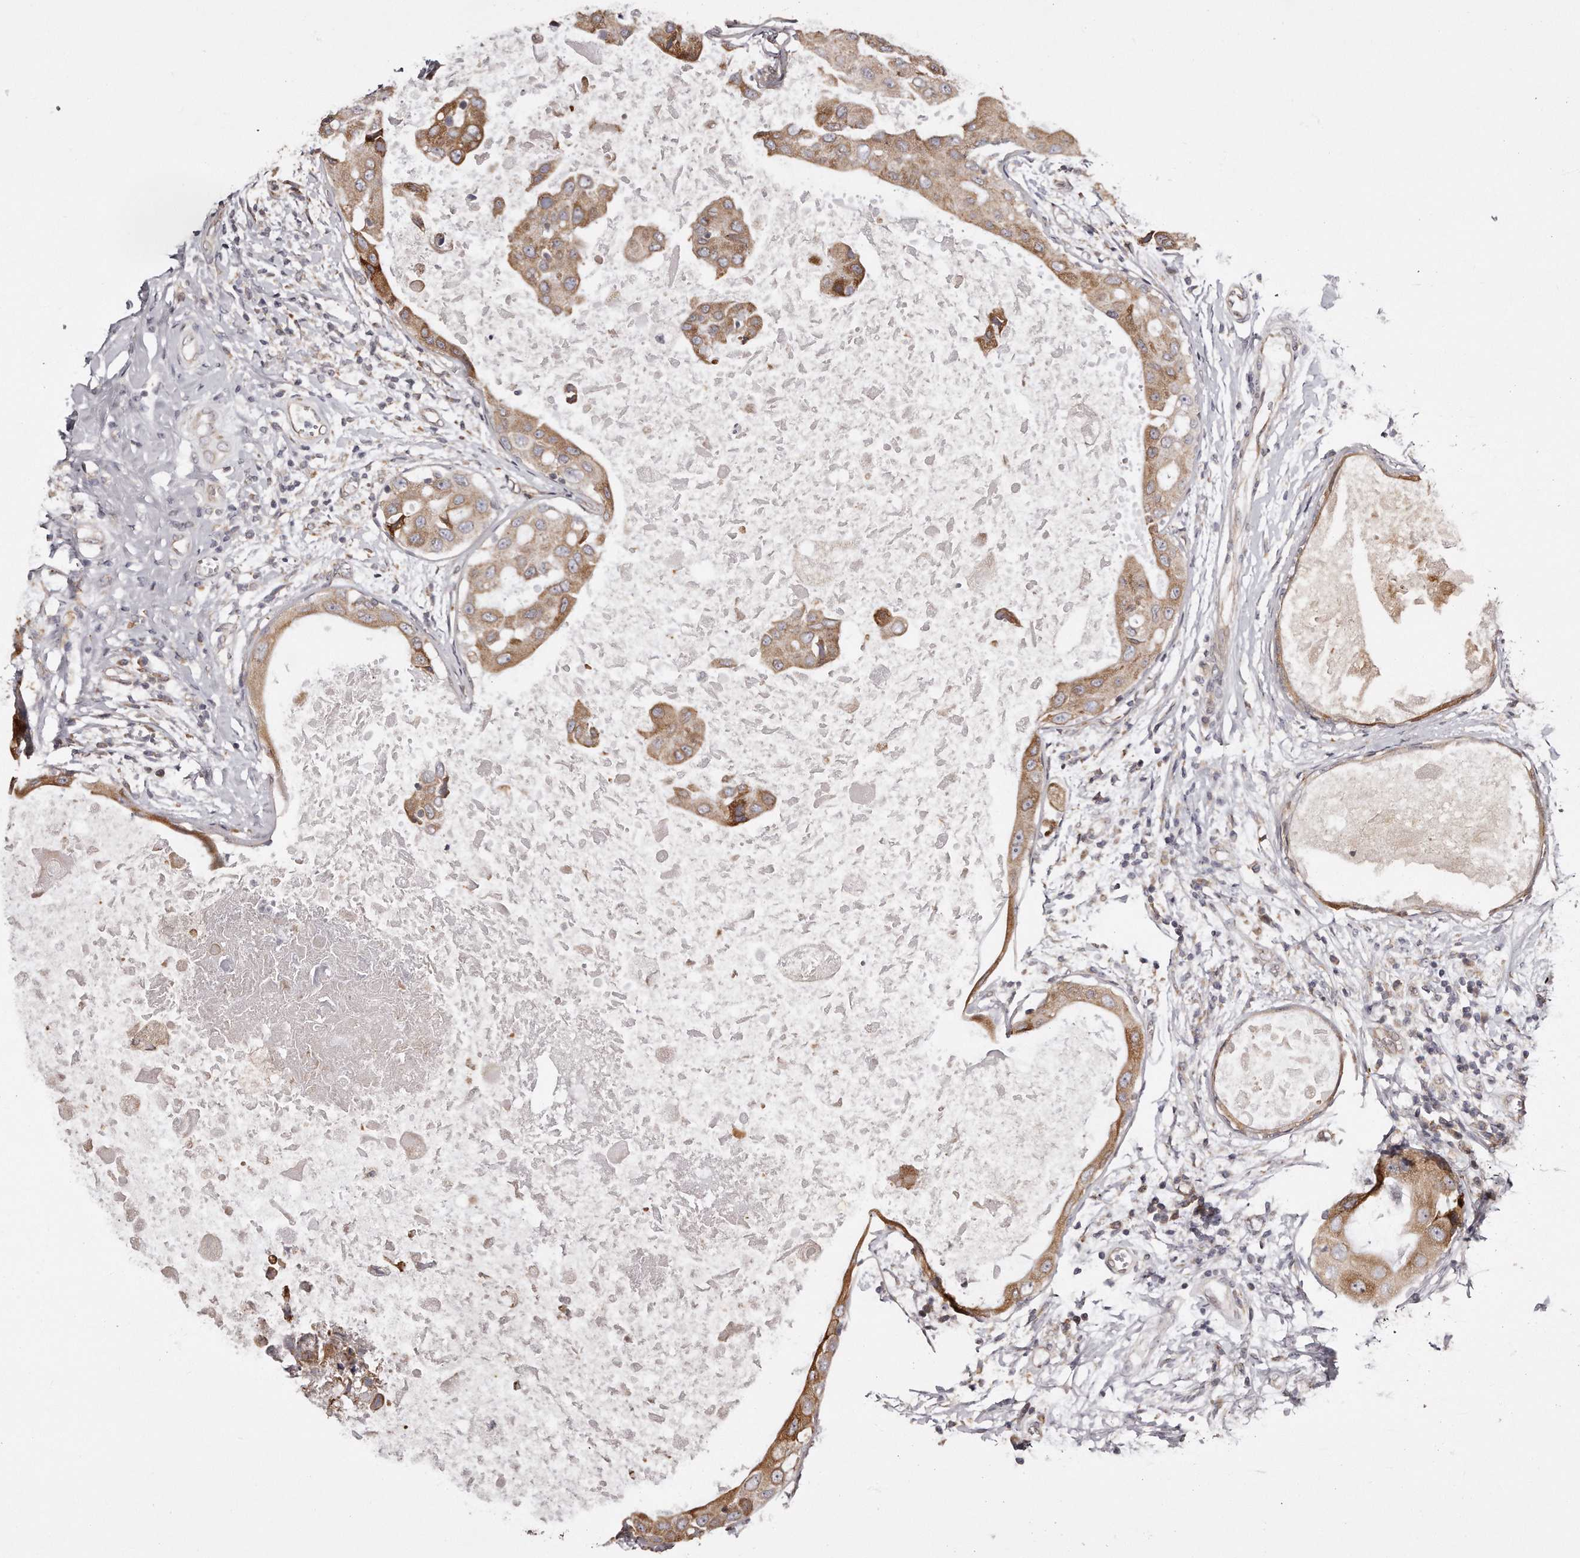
{"staining": {"intensity": "moderate", "quantity": ">75%", "location": "cytoplasmic/membranous"}, "tissue": "breast cancer", "cell_type": "Tumor cells", "image_type": "cancer", "snomed": [{"axis": "morphology", "description": "Duct carcinoma"}, {"axis": "topography", "description": "Breast"}], "caption": "This image shows immunohistochemistry staining of breast cancer, with medium moderate cytoplasmic/membranous positivity in approximately >75% of tumor cells.", "gene": "TRAPPC14", "patient": {"sex": "female", "age": 27}}